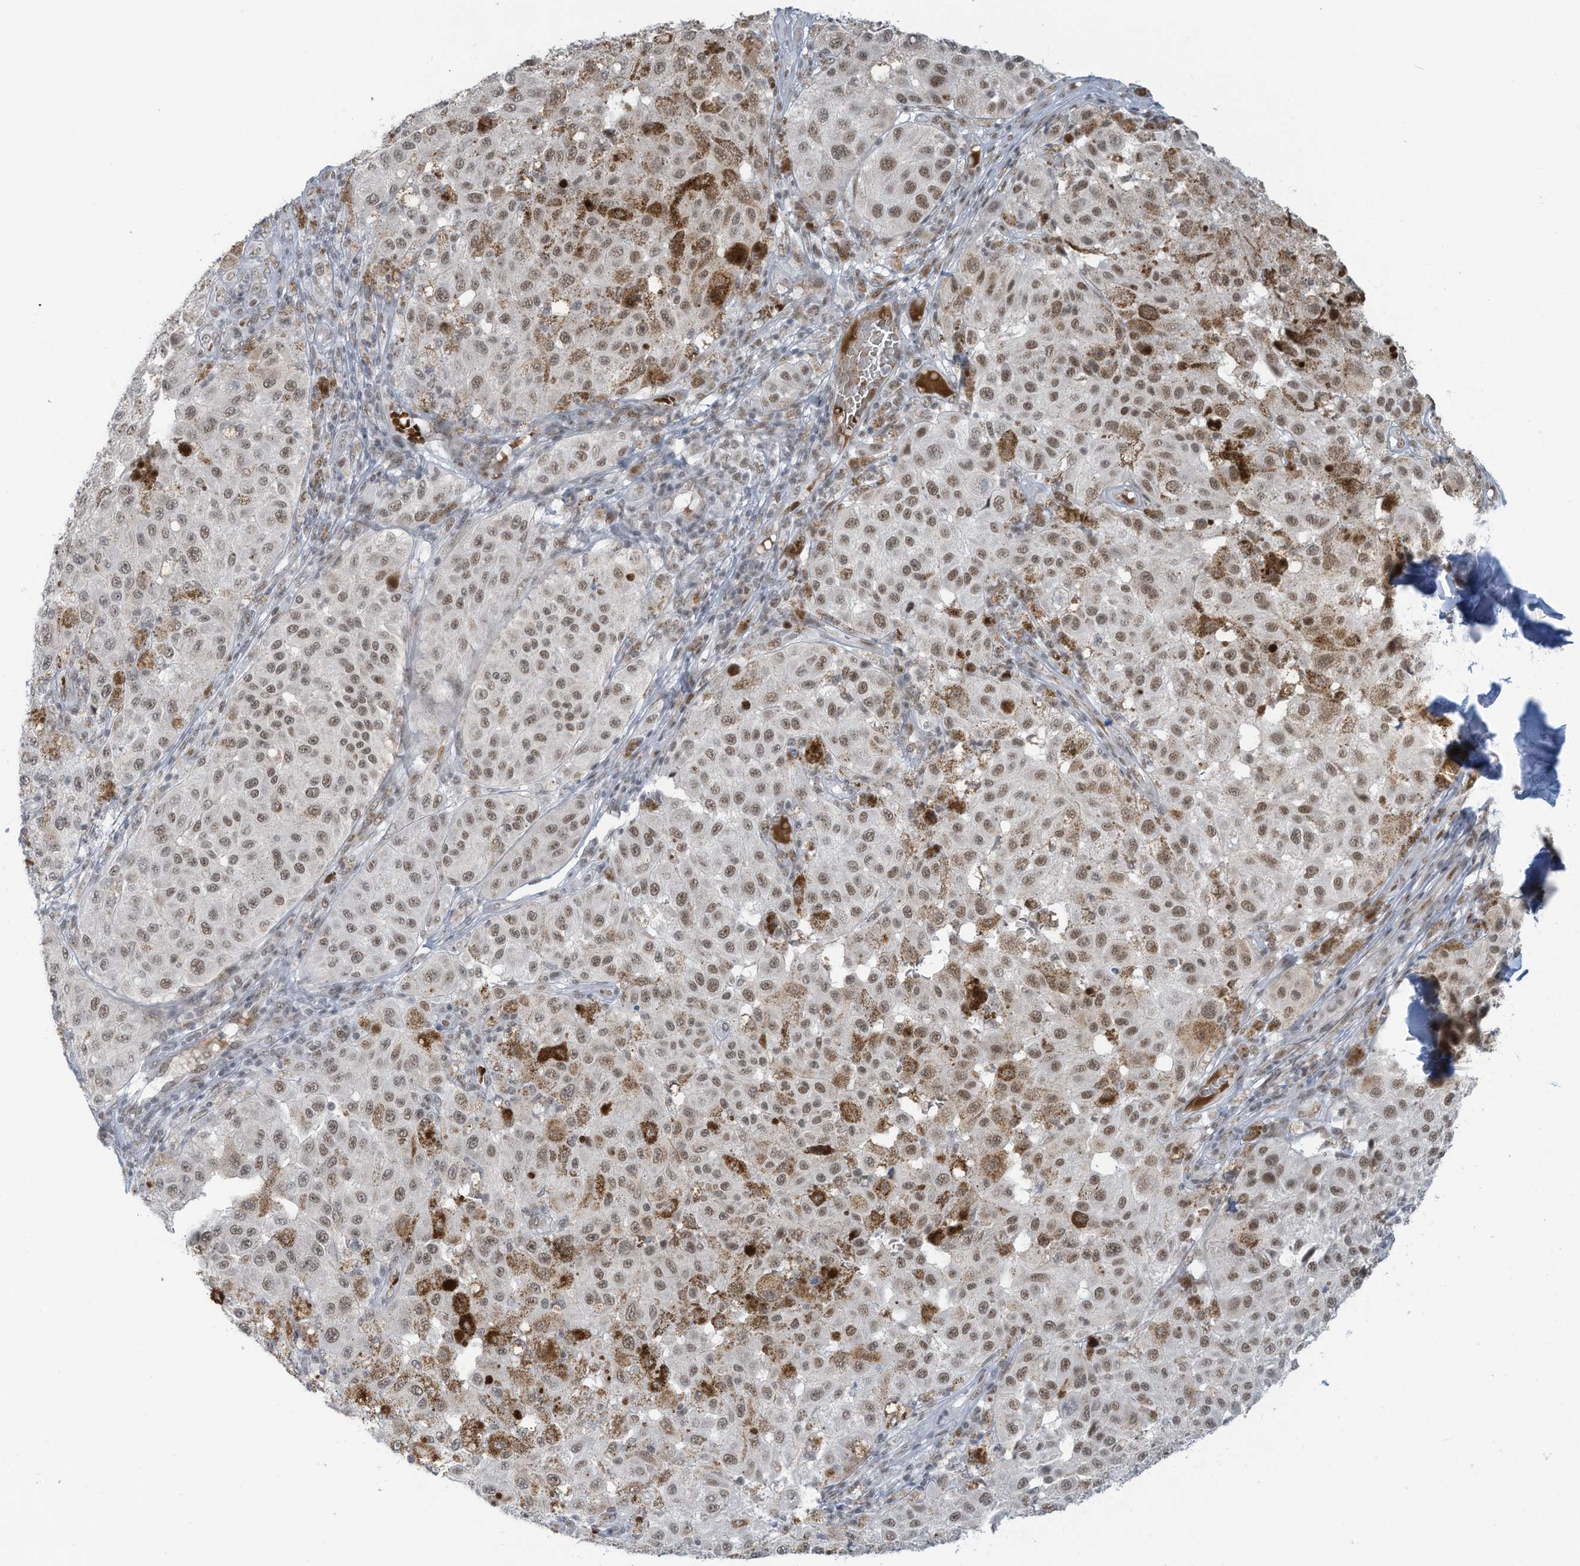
{"staining": {"intensity": "moderate", "quantity": ">75%", "location": "nuclear"}, "tissue": "melanoma", "cell_type": "Tumor cells", "image_type": "cancer", "snomed": [{"axis": "morphology", "description": "Malignant melanoma, NOS"}, {"axis": "topography", "description": "Skin"}], "caption": "Moderate nuclear positivity is identified in approximately >75% of tumor cells in melanoma.", "gene": "ECT2L", "patient": {"sex": "female", "age": 64}}